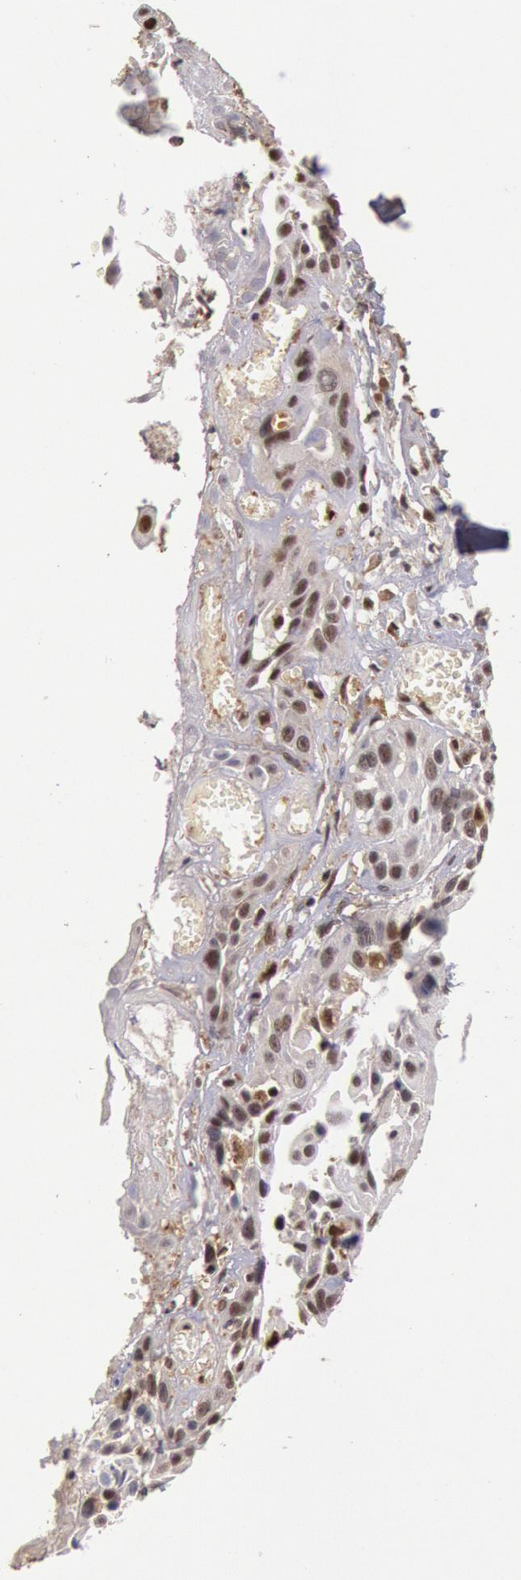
{"staining": {"intensity": "weak", "quantity": ">75%", "location": "nuclear"}, "tissue": "cervical cancer", "cell_type": "Tumor cells", "image_type": "cancer", "snomed": [{"axis": "morphology", "description": "Squamous cell carcinoma, NOS"}, {"axis": "topography", "description": "Cervix"}], "caption": "Cervical cancer was stained to show a protein in brown. There is low levels of weak nuclear staining in approximately >75% of tumor cells. Using DAB (3,3'-diaminobenzidine) (brown) and hematoxylin (blue) stains, captured at high magnification using brightfield microscopy.", "gene": "LIG4", "patient": {"sex": "female", "age": 57}}